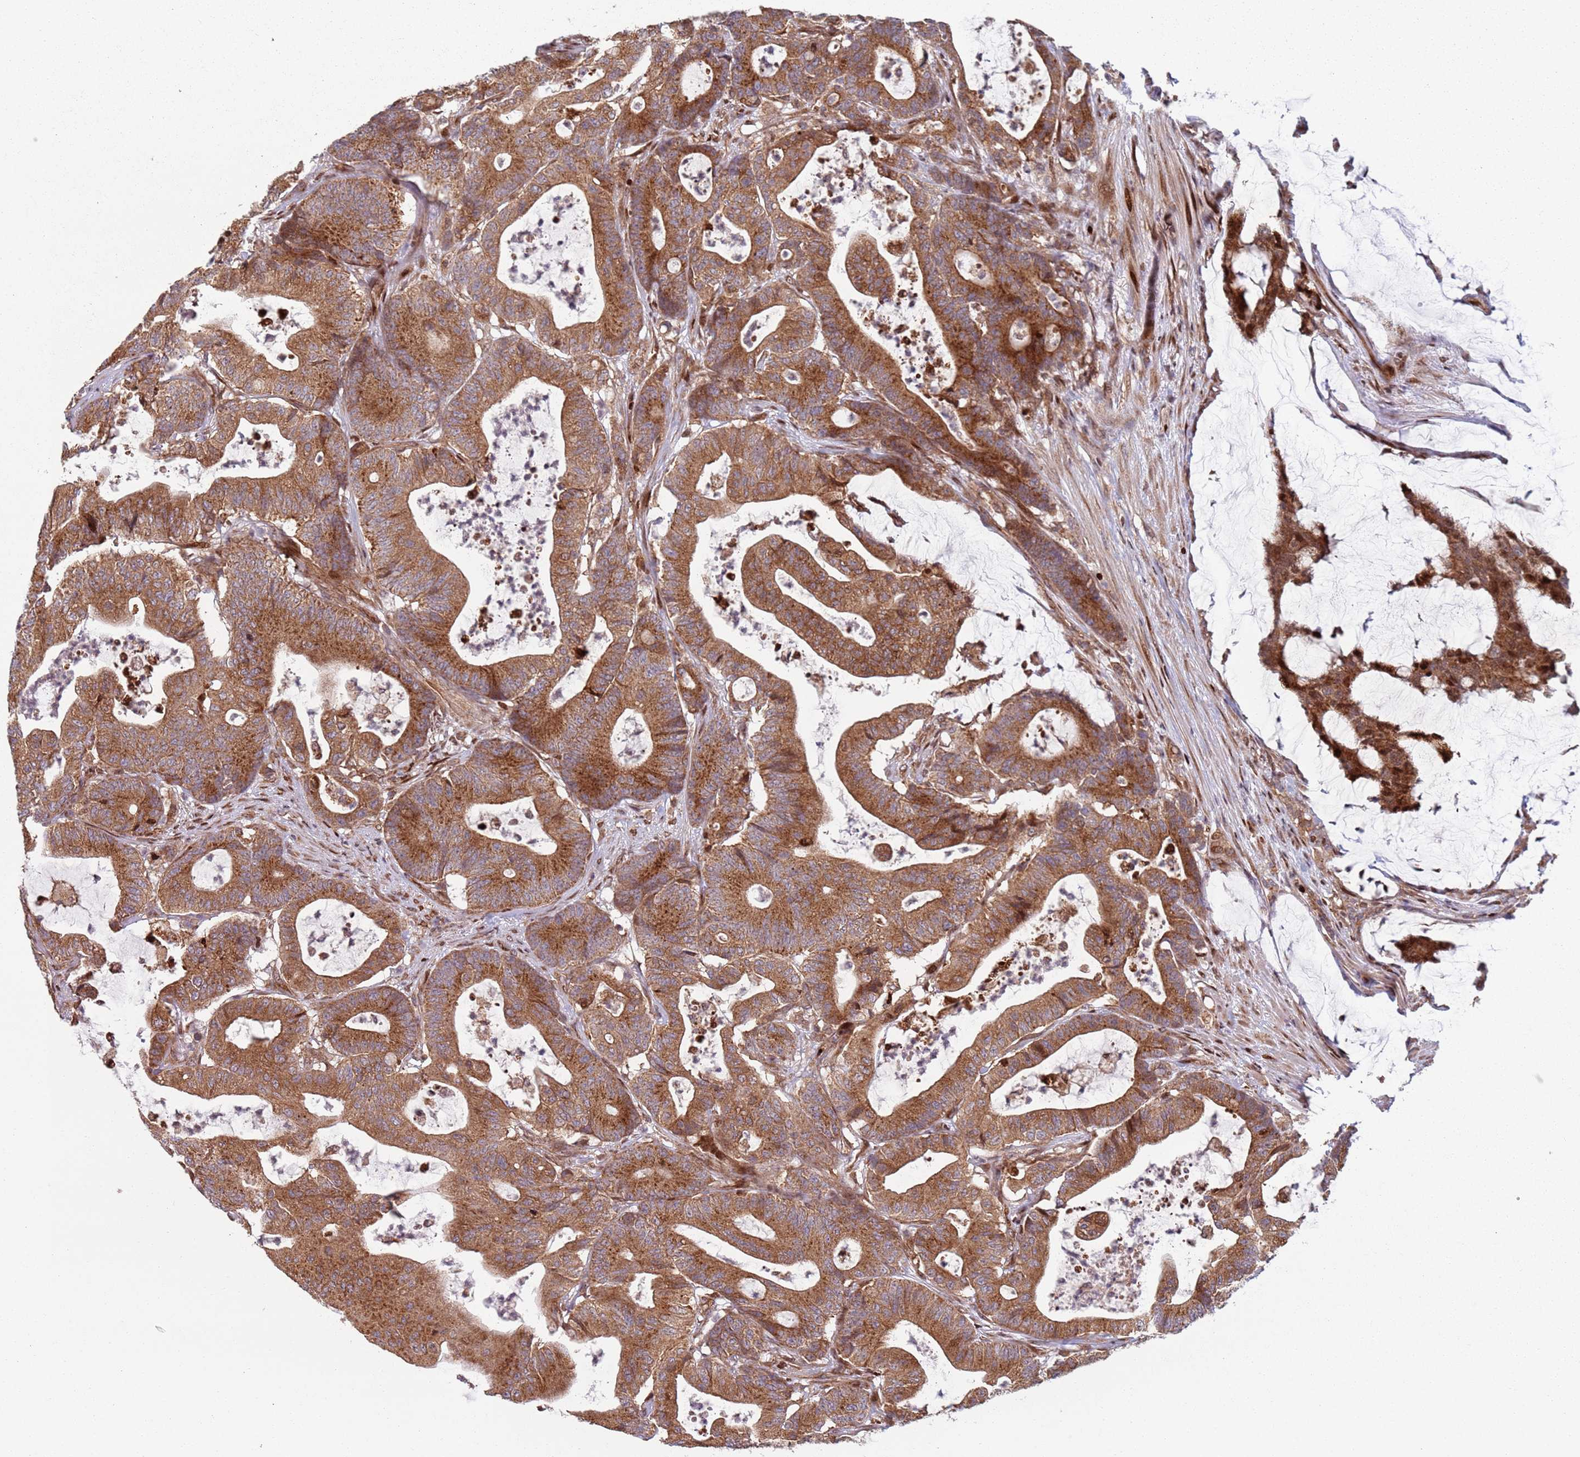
{"staining": {"intensity": "strong", "quantity": ">75%", "location": "cytoplasmic/membranous"}, "tissue": "colorectal cancer", "cell_type": "Tumor cells", "image_type": "cancer", "snomed": [{"axis": "morphology", "description": "Adenocarcinoma, NOS"}, {"axis": "topography", "description": "Colon"}], "caption": "Strong cytoplasmic/membranous protein staining is identified in about >75% of tumor cells in colorectal cancer (adenocarcinoma).", "gene": "HNRNPLL", "patient": {"sex": "female", "age": 84}}